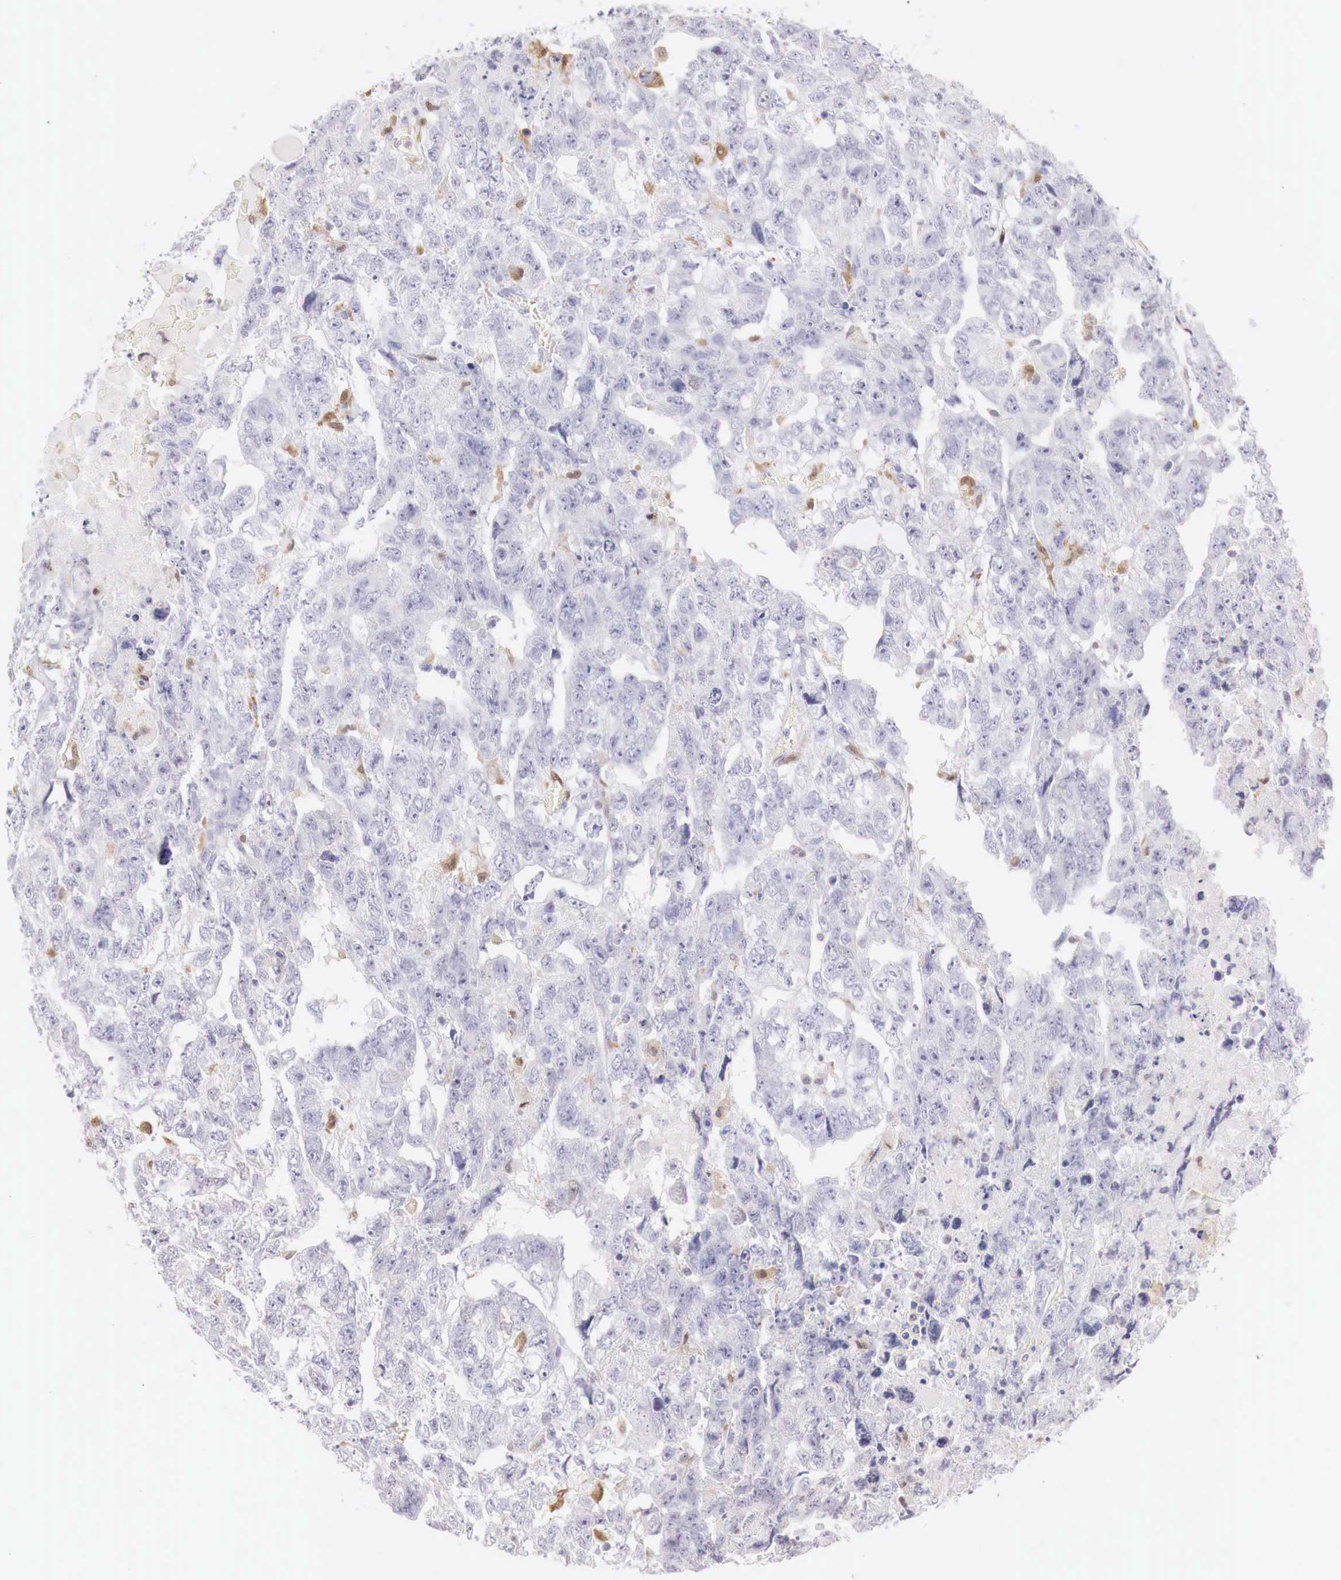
{"staining": {"intensity": "negative", "quantity": "none", "location": "none"}, "tissue": "testis cancer", "cell_type": "Tumor cells", "image_type": "cancer", "snomed": [{"axis": "morphology", "description": "Carcinoma, Embryonal, NOS"}, {"axis": "topography", "description": "Testis"}], "caption": "Tumor cells show no significant protein expression in testis cancer.", "gene": "RENBP", "patient": {"sex": "male", "age": 36}}